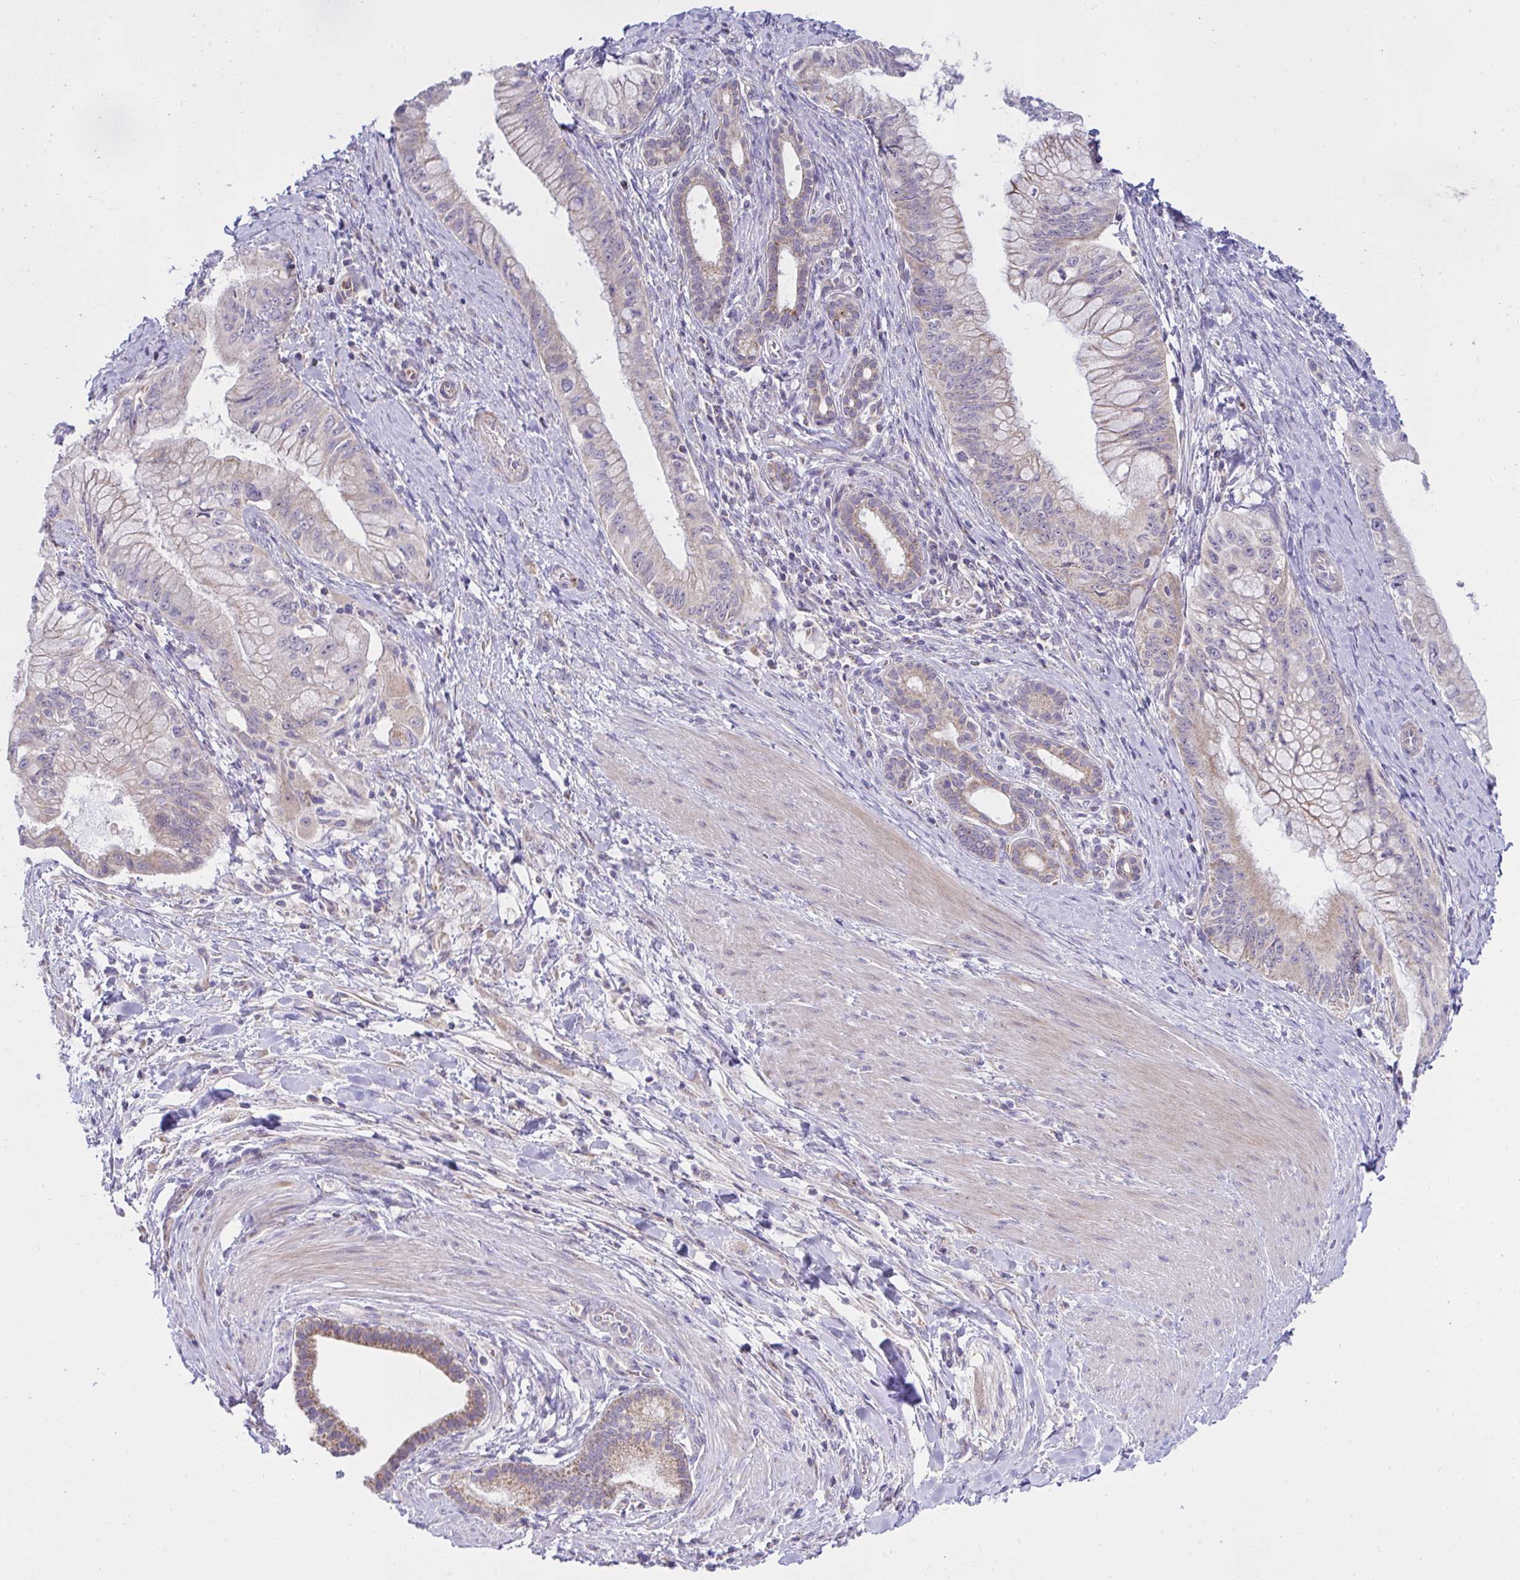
{"staining": {"intensity": "weak", "quantity": "25%-75%", "location": "cytoplasmic/membranous"}, "tissue": "pancreatic cancer", "cell_type": "Tumor cells", "image_type": "cancer", "snomed": [{"axis": "morphology", "description": "Adenocarcinoma, NOS"}, {"axis": "topography", "description": "Pancreas"}], "caption": "Human pancreatic cancer (adenocarcinoma) stained with a protein marker exhibits weak staining in tumor cells.", "gene": "CEP63", "patient": {"sex": "male", "age": 48}}